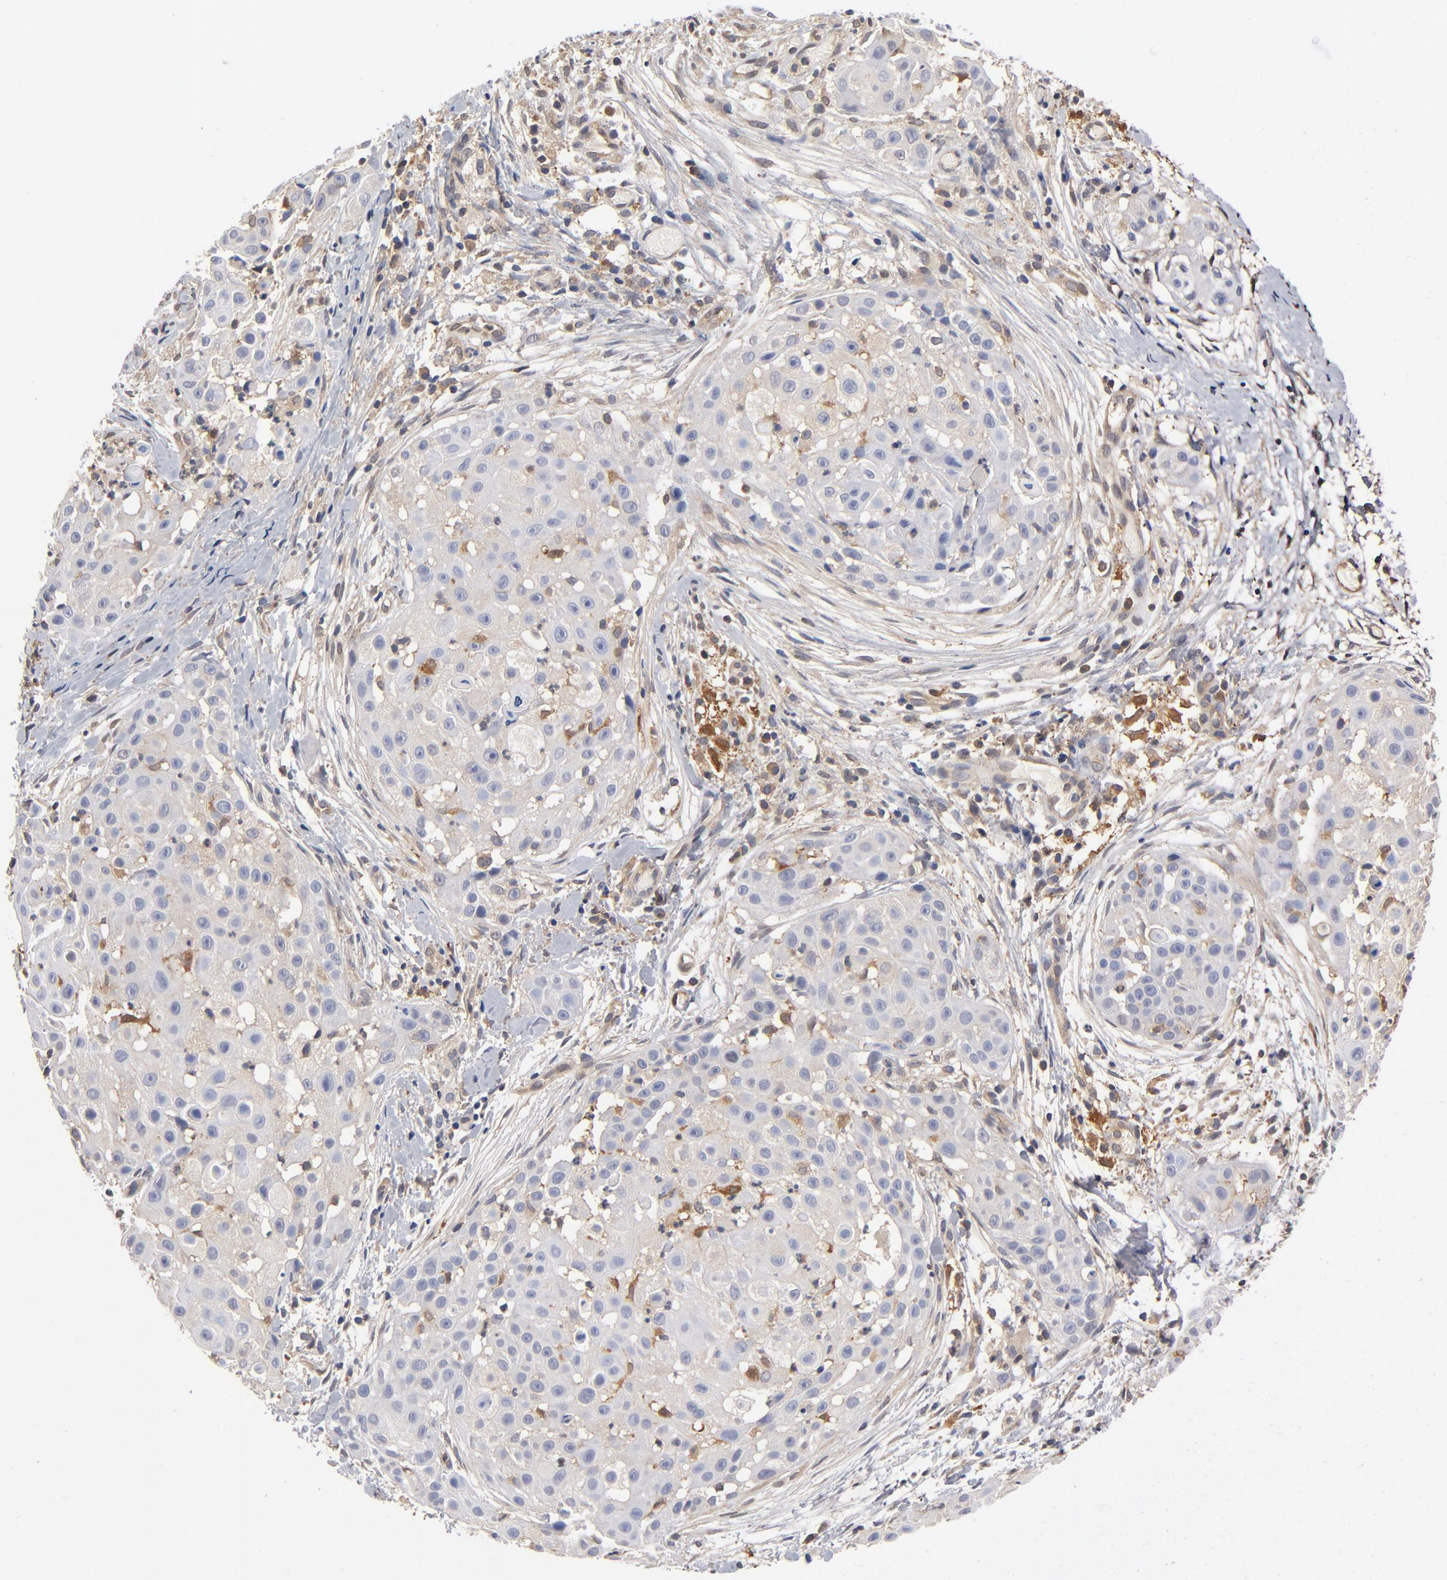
{"staining": {"intensity": "negative", "quantity": "none", "location": "none"}, "tissue": "skin cancer", "cell_type": "Tumor cells", "image_type": "cancer", "snomed": [{"axis": "morphology", "description": "Squamous cell carcinoma, NOS"}, {"axis": "topography", "description": "Skin"}], "caption": "Tumor cells show no significant protein positivity in skin cancer.", "gene": "ASMTL", "patient": {"sex": "female", "age": 57}}